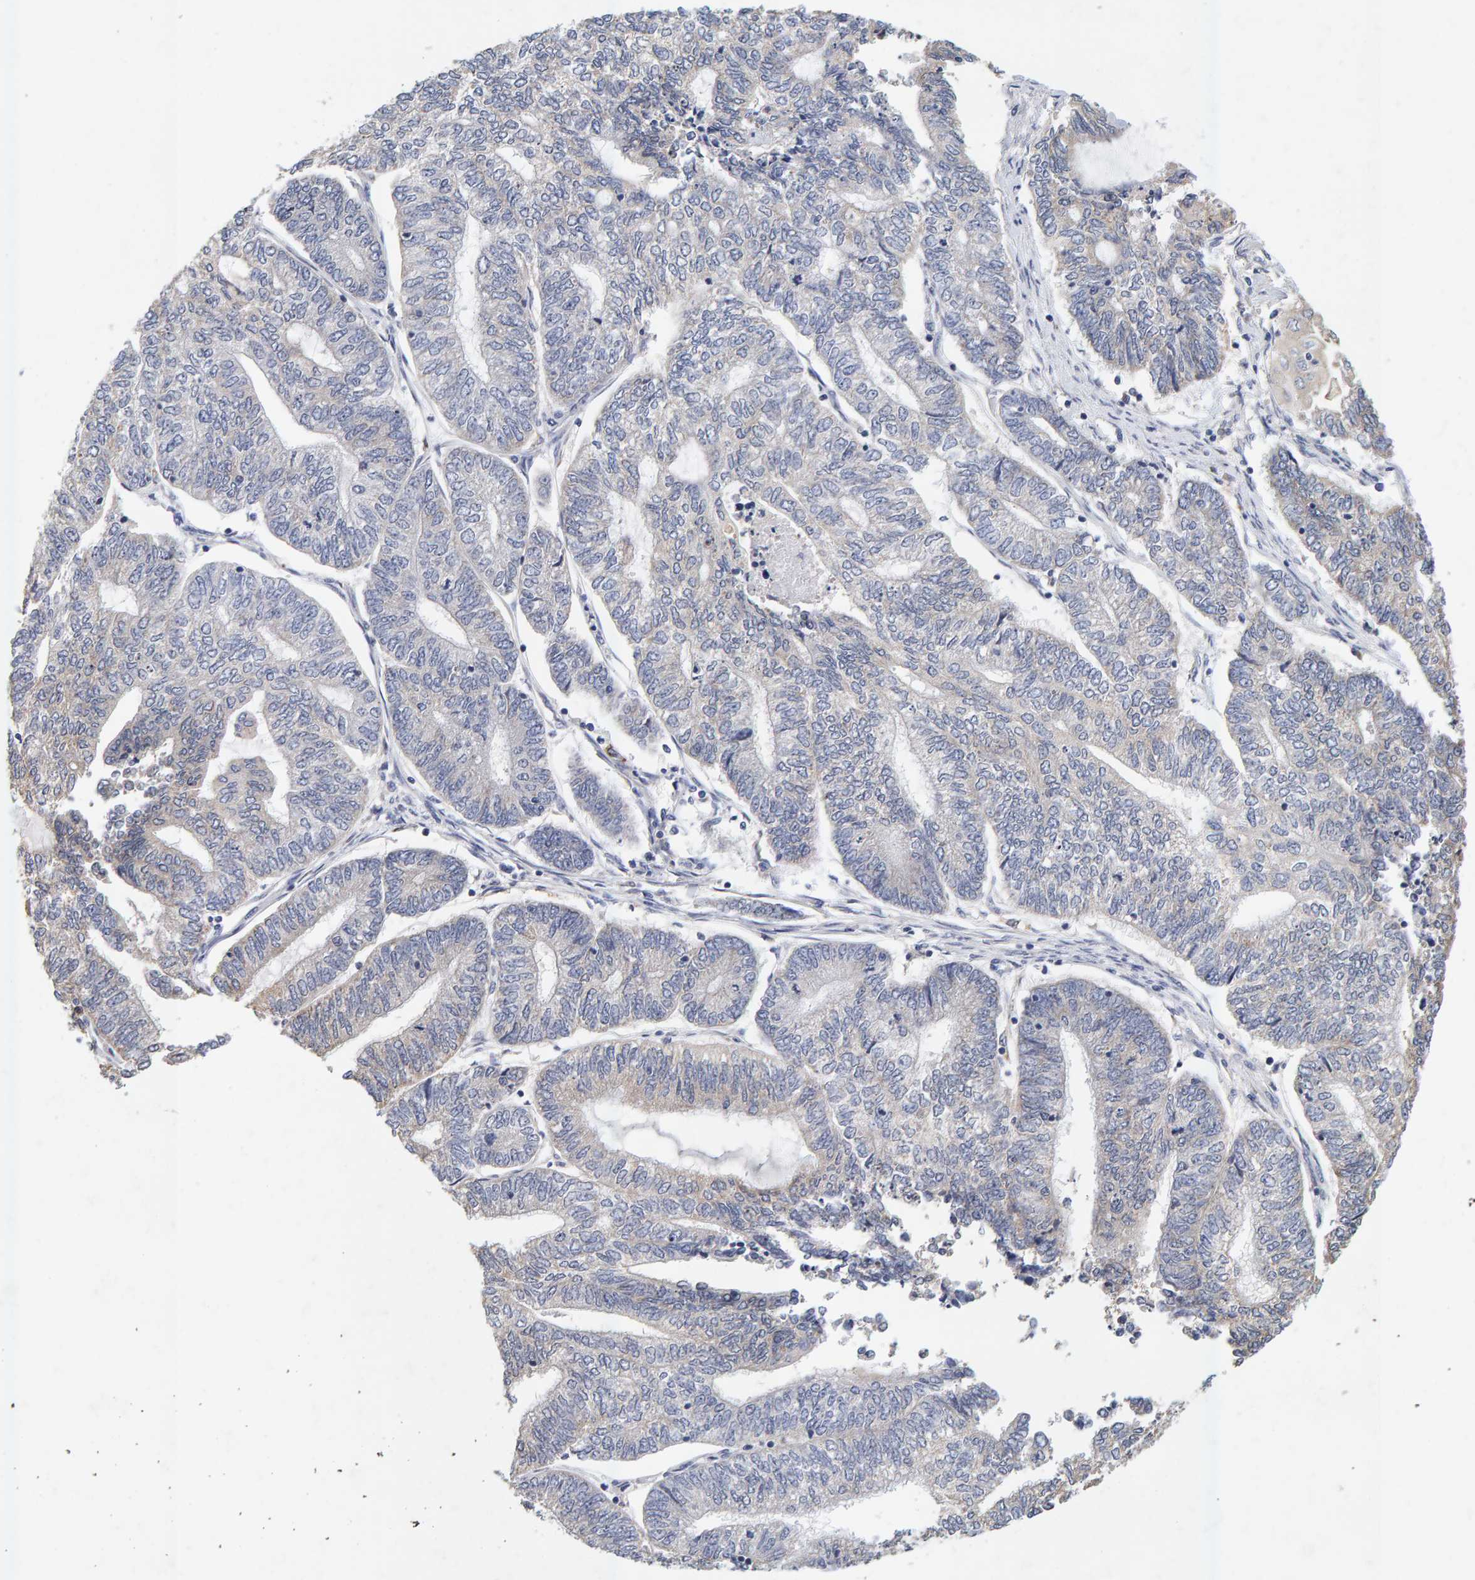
{"staining": {"intensity": "weak", "quantity": "<25%", "location": "cytoplasmic/membranous"}, "tissue": "endometrial cancer", "cell_type": "Tumor cells", "image_type": "cancer", "snomed": [{"axis": "morphology", "description": "Adenocarcinoma, NOS"}, {"axis": "topography", "description": "Uterus"}, {"axis": "topography", "description": "Endometrium"}], "caption": "An immunohistochemistry photomicrograph of endometrial adenocarcinoma is shown. There is no staining in tumor cells of endometrial adenocarcinoma. (Immunohistochemistry (ihc), brightfield microscopy, high magnification).", "gene": "SGPL1", "patient": {"sex": "female", "age": 70}}